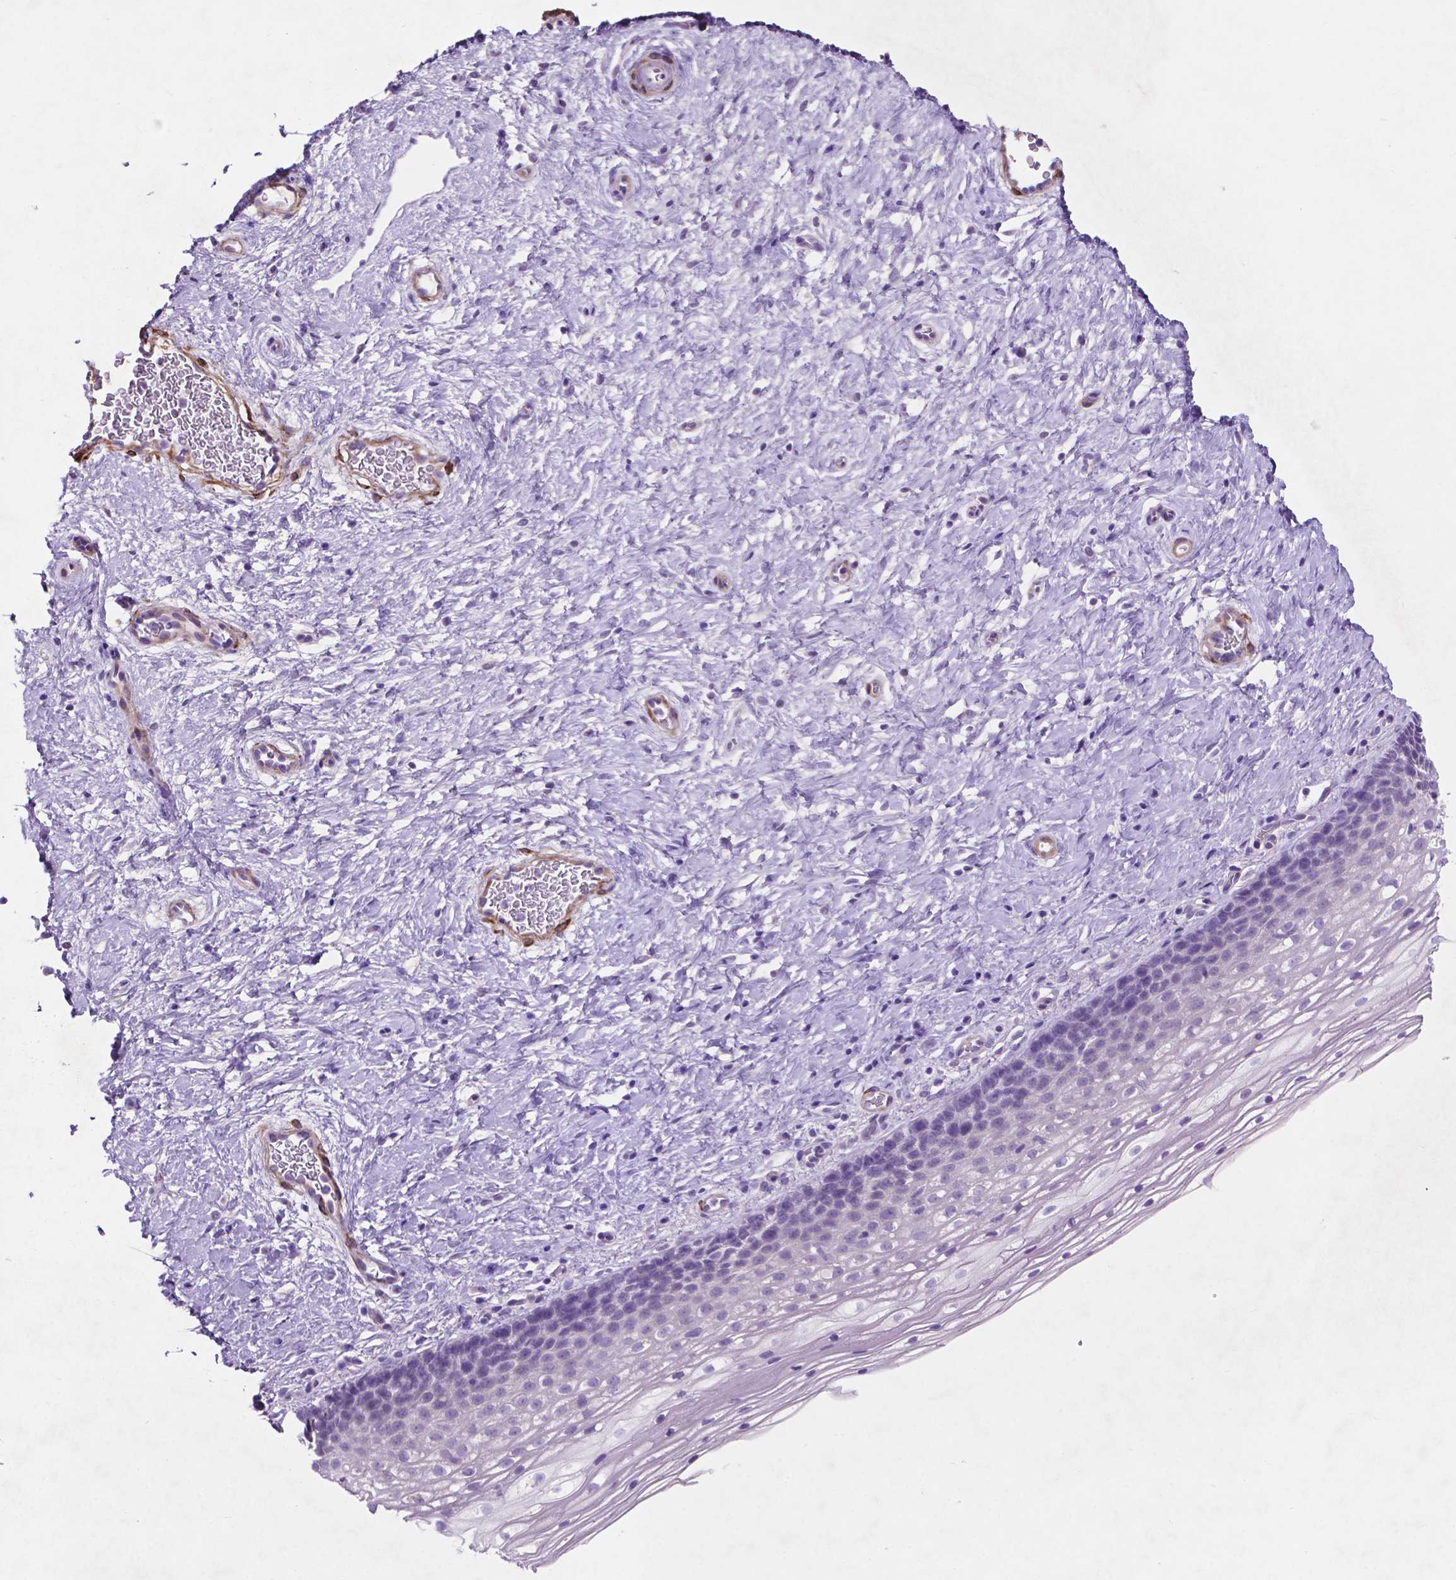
{"staining": {"intensity": "negative", "quantity": "none", "location": "none"}, "tissue": "cervix", "cell_type": "Glandular cells", "image_type": "normal", "snomed": [{"axis": "morphology", "description": "Normal tissue, NOS"}, {"axis": "topography", "description": "Cervix"}], "caption": "Histopathology image shows no protein staining in glandular cells of normal cervix. Brightfield microscopy of immunohistochemistry stained with DAB (brown) and hematoxylin (blue), captured at high magnification.", "gene": "ASPG", "patient": {"sex": "female", "age": 34}}